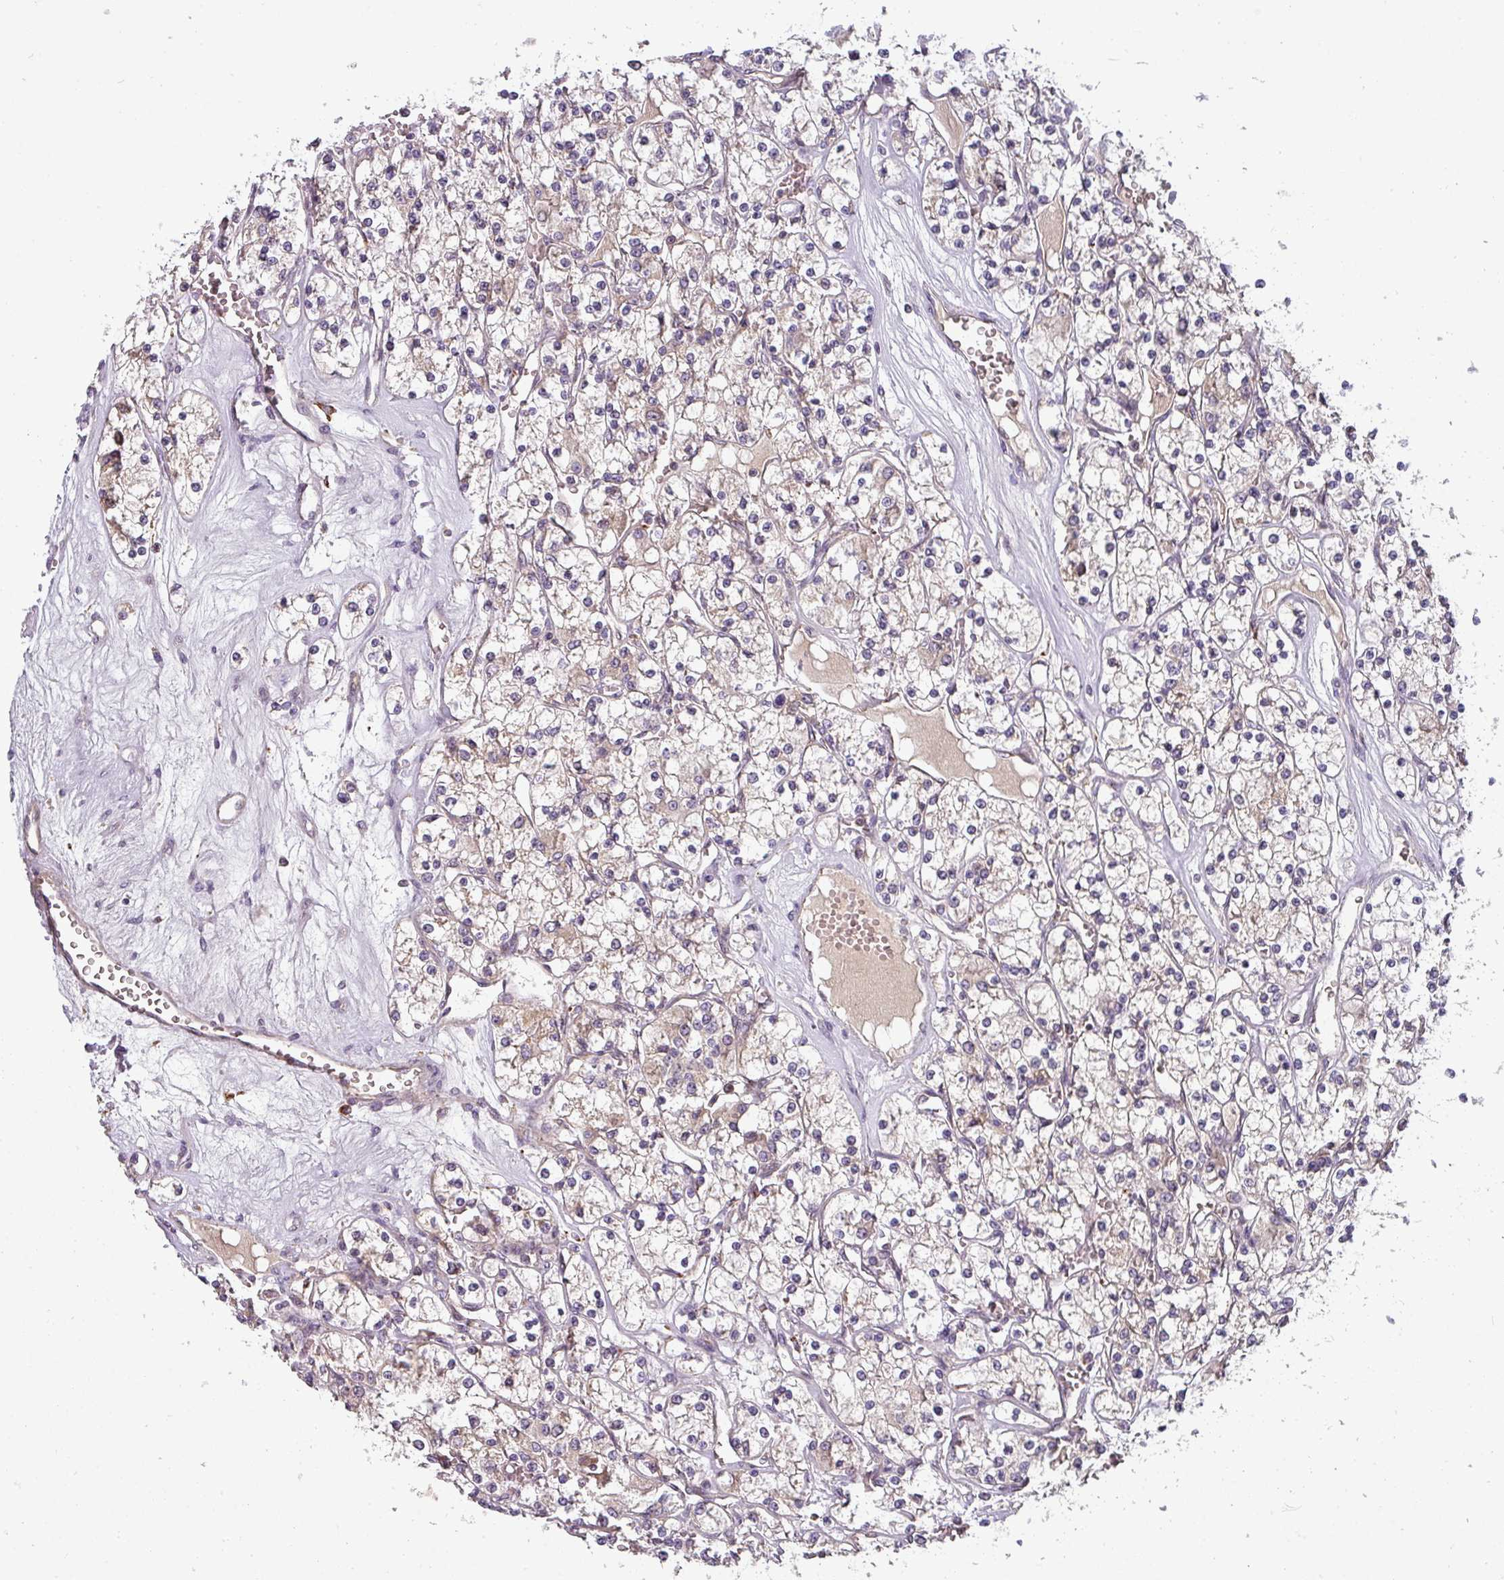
{"staining": {"intensity": "weak", "quantity": "<25%", "location": "cytoplasmic/membranous"}, "tissue": "renal cancer", "cell_type": "Tumor cells", "image_type": "cancer", "snomed": [{"axis": "morphology", "description": "Adenocarcinoma, NOS"}, {"axis": "topography", "description": "Kidney"}], "caption": "High power microscopy micrograph of an immunohistochemistry (IHC) image of renal cancer, revealing no significant positivity in tumor cells.", "gene": "MRPS16", "patient": {"sex": "female", "age": 59}}